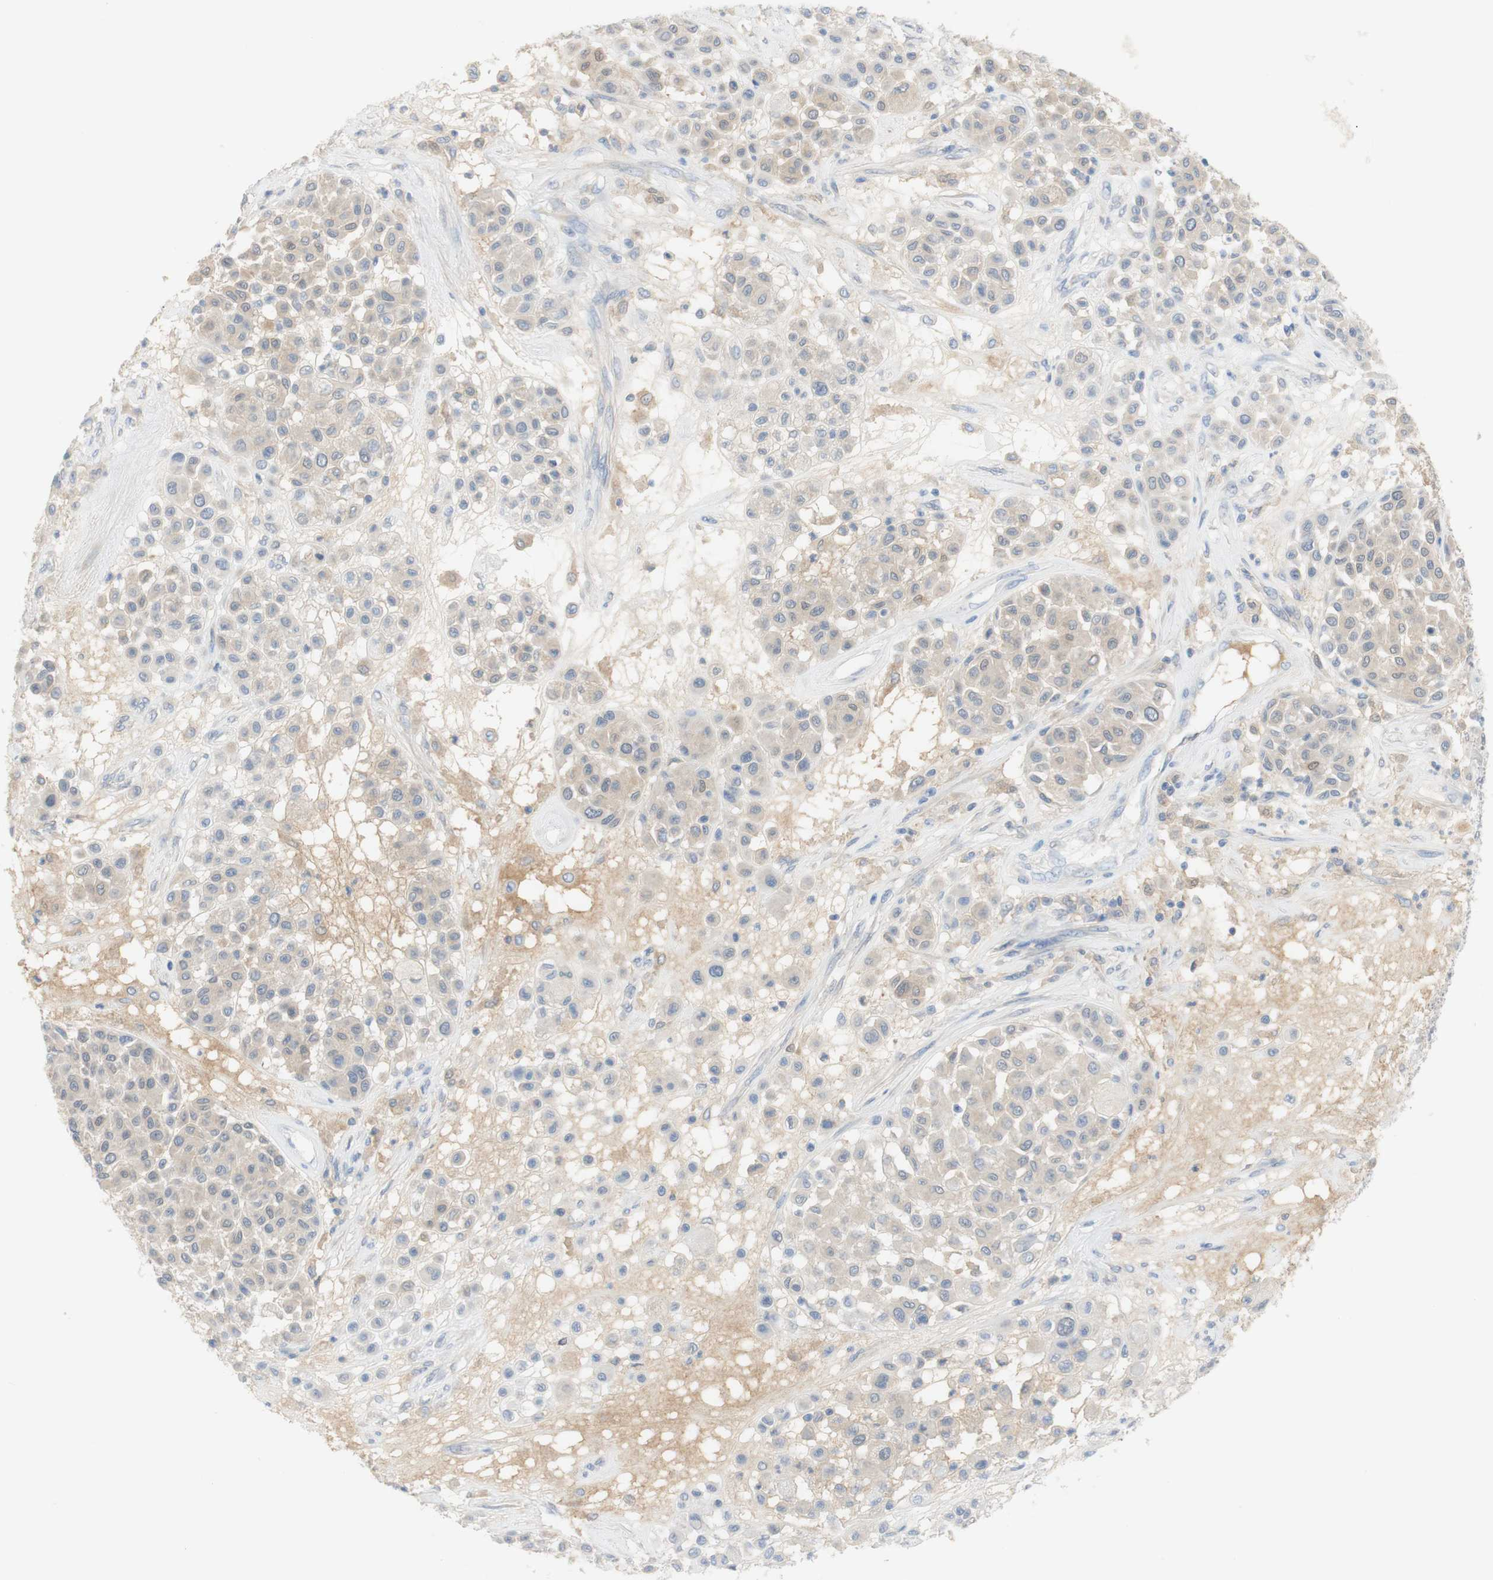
{"staining": {"intensity": "negative", "quantity": "none", "location": "none"}, "tissue": "melanoma", "cell_type": "Tumor cells", "image_type": "cancer", "snomed": [{"axis": "morphology", "description": "Malignant melanoma, Metastatic site"}, {"axis": "topography", "description": "Soft tissue"}], "caption": "An immunohistochemistry (IHC) photomicrograph of melanoma is shown. There is no staining in tumor cells of melanoma.", "gene": "SELENBP1", "patient": {"sex": "male", "age": 41}}